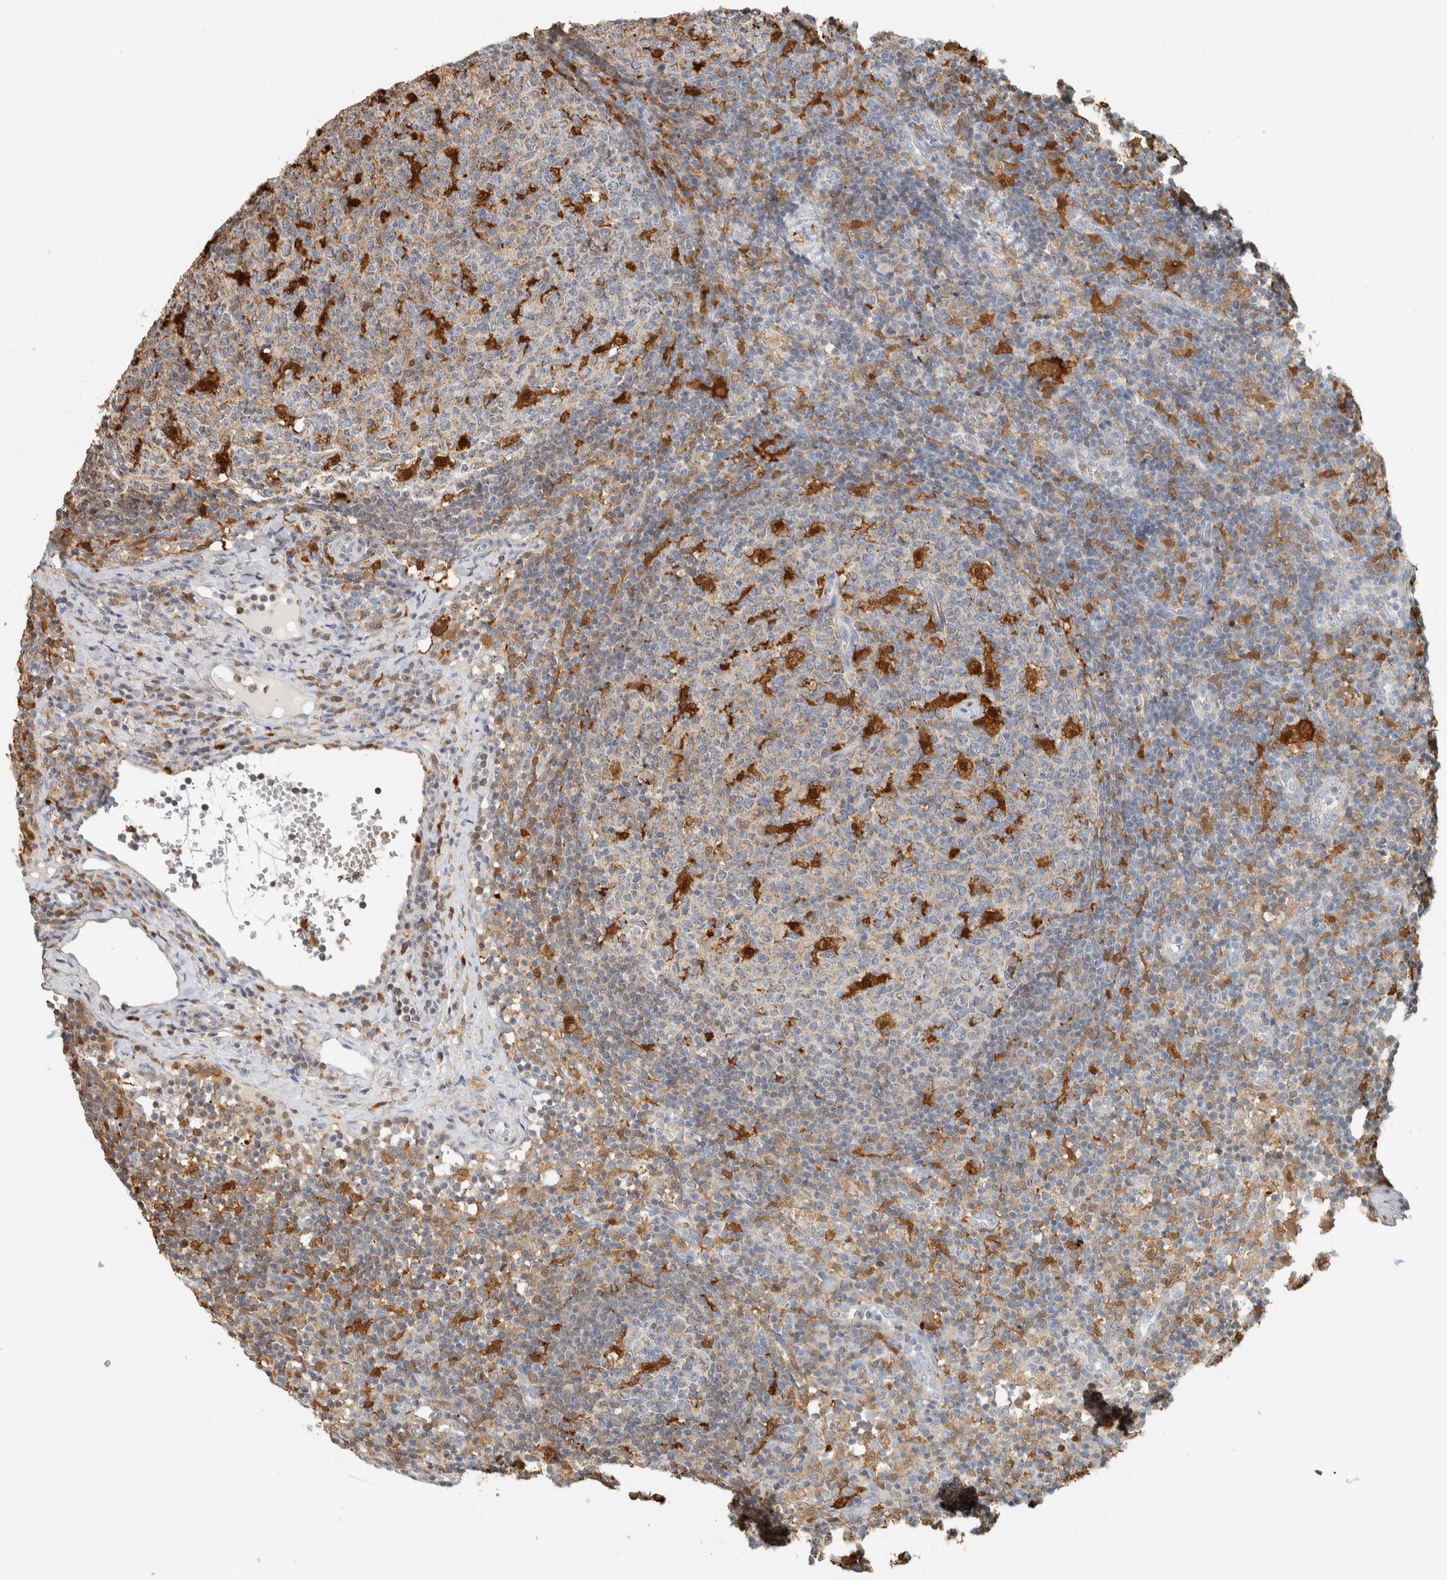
{"staining": {"intensity": "strong", "quantity": "<25%", "location": "cytoplasmic/membranous,nuclear"}, "tissue": "lymph node", "cell_type": "Germinal center cells", "image_type": "normal", "snomed": [{"axis": "morphology", "description": "Normal tissue, NOS"}, {"axis": "morphology", "description": "Inflammation, NOS"}, {"axis": "topography", "description": "Lymph node"}], "caption": "DAB immunohistochemical staining of unremarkable human lymph node exhibits strong cytoplasmic/membranous,nuclear protein positivity in about <25% of germinal center cells. Ihc stains the protein in brown and the nuclei are stained blue.", "gene": "CAPG", "patient": {"sex": "male", "age": 55}}